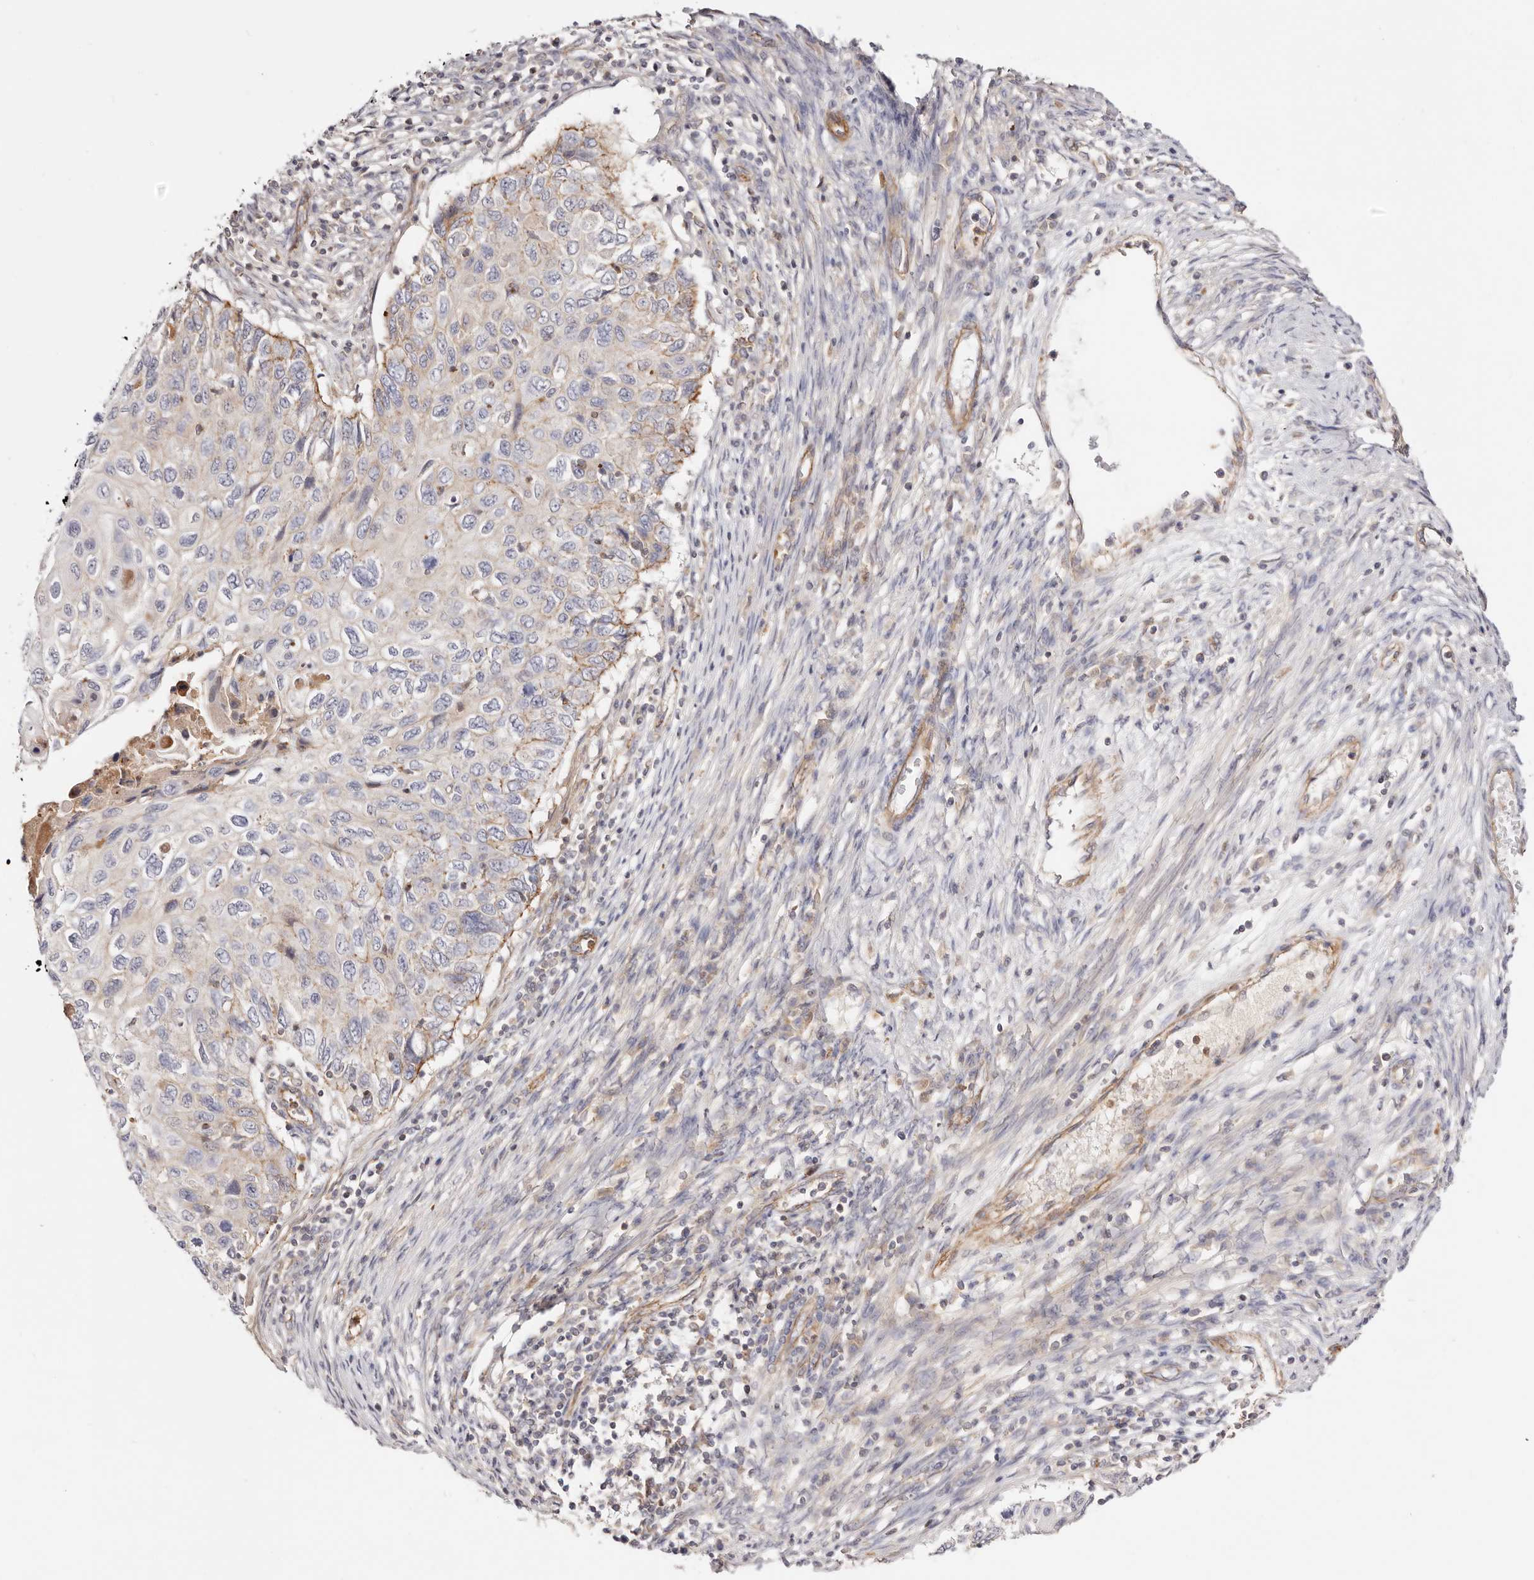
{"staining": {"intensity": "weak", "quantity": "25%-75%", "location": "cytoplasmic/membranous"}, "tissue": "cervical cancer", "cell_type": "Tumor cells", "image_type": "cancer", "snomed": [{"axis": "morphology", "description": "Squamous cell carcinoma, NOS"}, {"axis": "topography", "description": "Cervix"}], "caption": "About 25%-75% of tumor cells in cervical squamous cell carcinoma demonstrate weak cytoplasmic/membranous protein positivity as visualized by brown immunohistochemical staining.", "gene": "SLC35B2", "patient": {"sex": "female", "age": 70}}